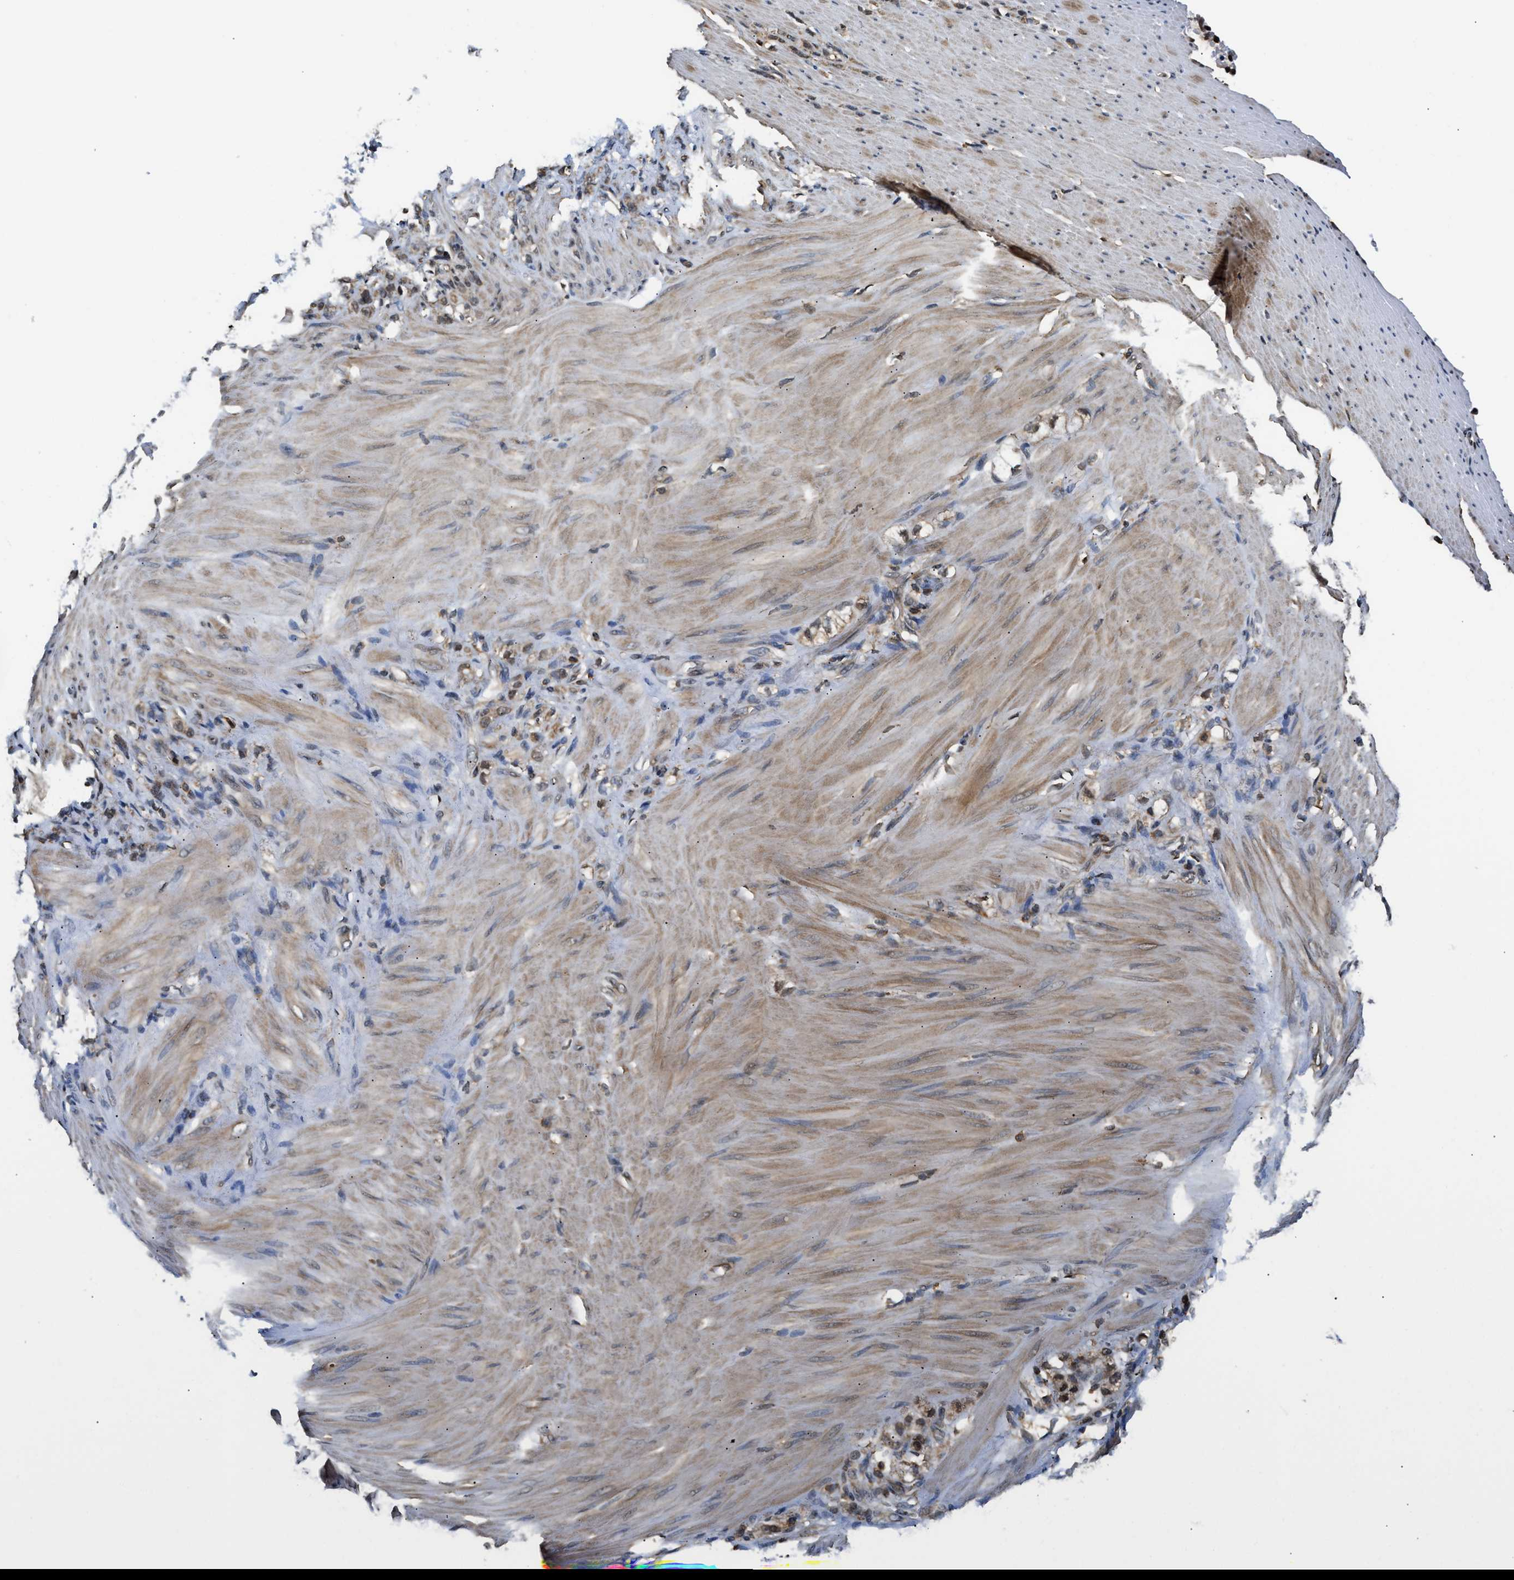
{"staining": {"intensity": "weak", "quantity": ">75%", "location": "cytoplasmic/membranous,nuclear"}, "tissue": "stomach cancer", "cell_type": "Tumor cells", "image_type": "cancer", "snomed": [{"axis": "morphology", "description": "Adenocarcinoma, NOS"}, {"axis": "topography", "description": "Stomach"}], "caption": "Protein staining exhibits weak cytoplasmic/membranous and nuclear expression in about >75% of tumor cells in stomach cancer.", "gene": "STK10", "patient": {"sex": "male", "age": 82}}